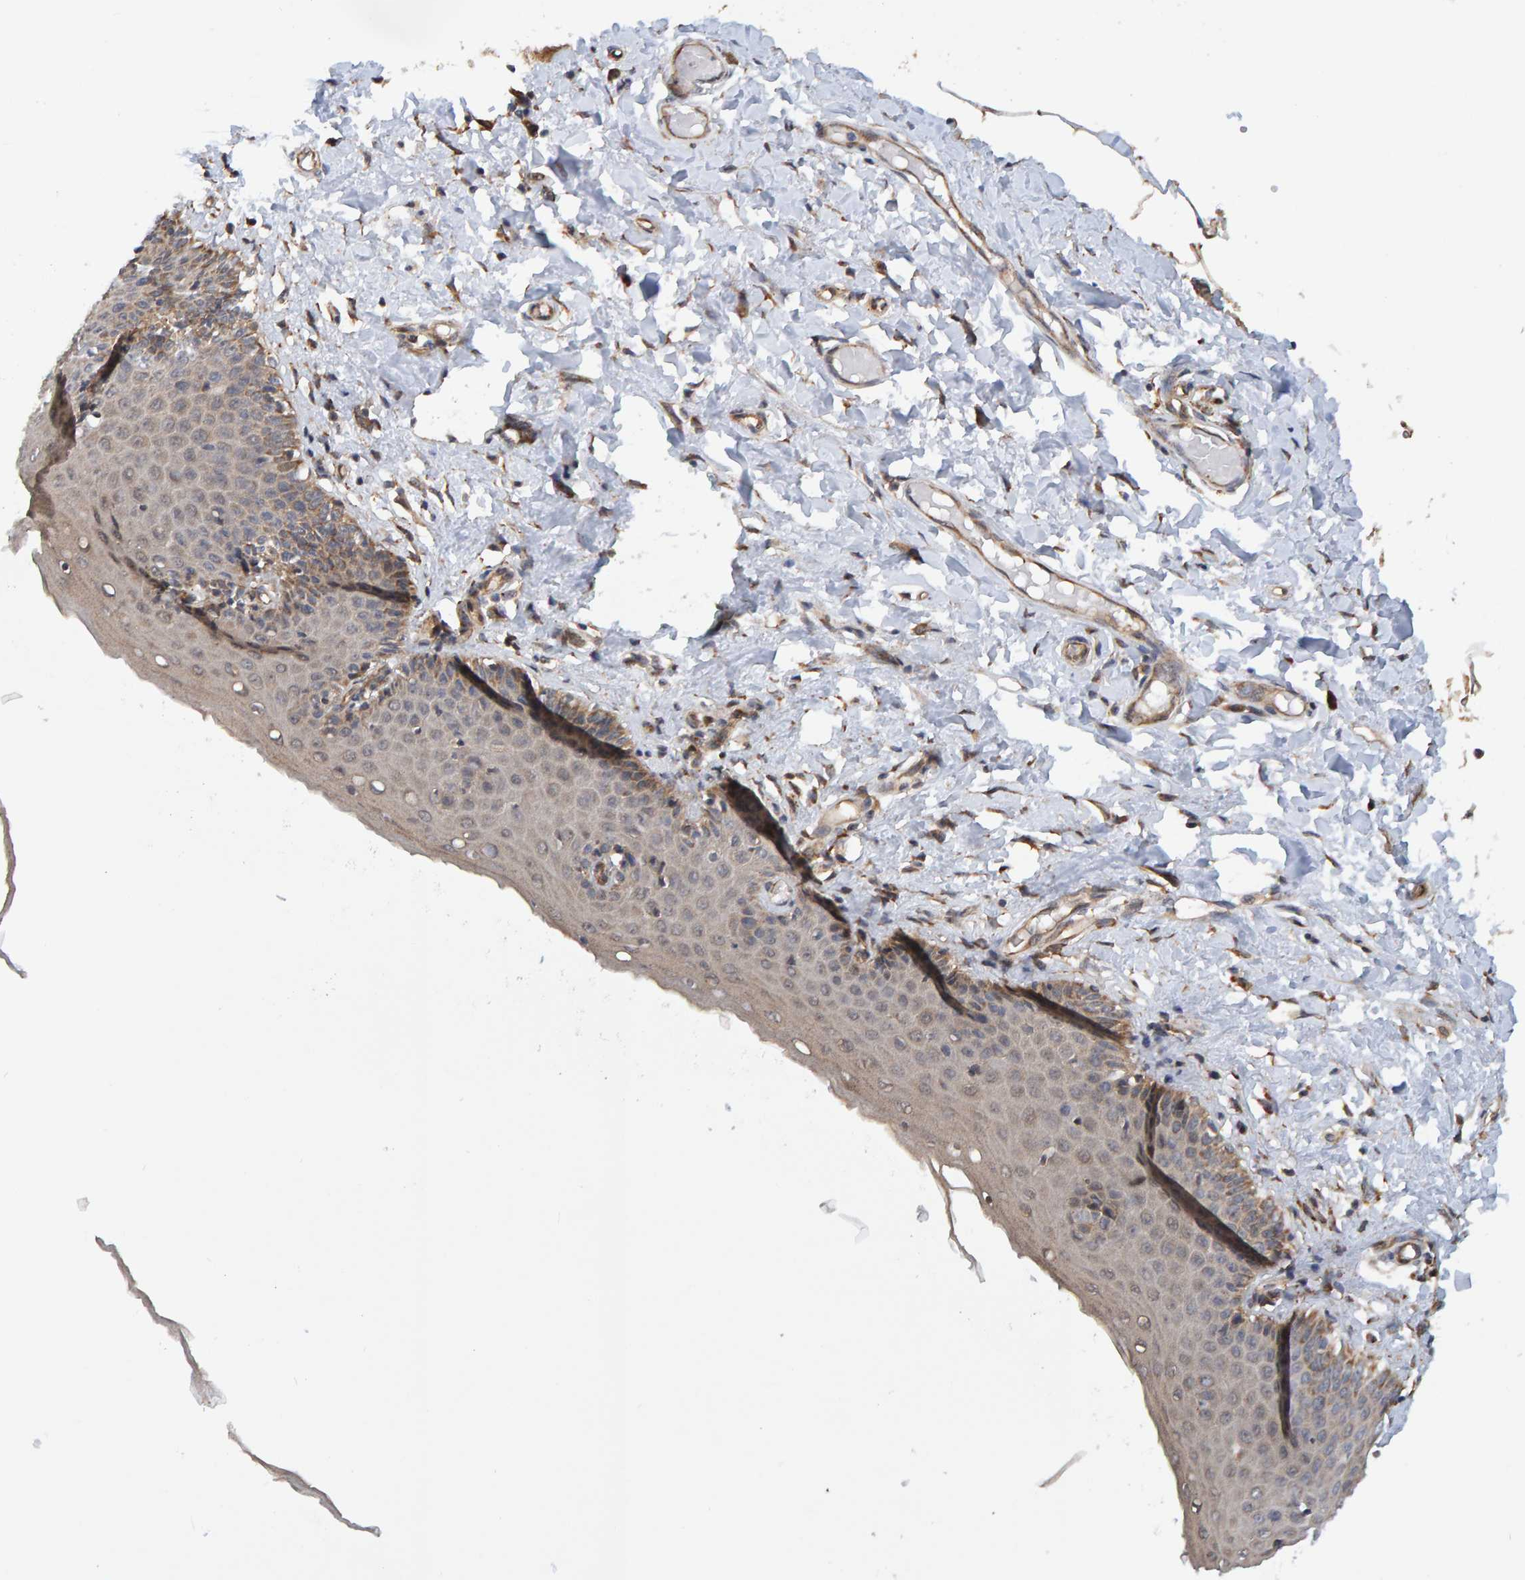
{"staining": {"intensity": "moderate", "quantity": ">75%", "location": "cytoplasmic/membranous"}, "tissue": "skin", "cell_type": "Epidermal cells", "image_type": "normal", "snomed": [{"axis": "morphology", "description": "Normal tissue, NOS"}, {"axis": "topography", "description": "Vulva"}], "caption": "Epidermal cells reveal moderate cytoplasmic/membranous staining in approximately >75% of cells in normal skin.", "gene": "SCRN2", "patient": {"sex": "female", "age": 66}}